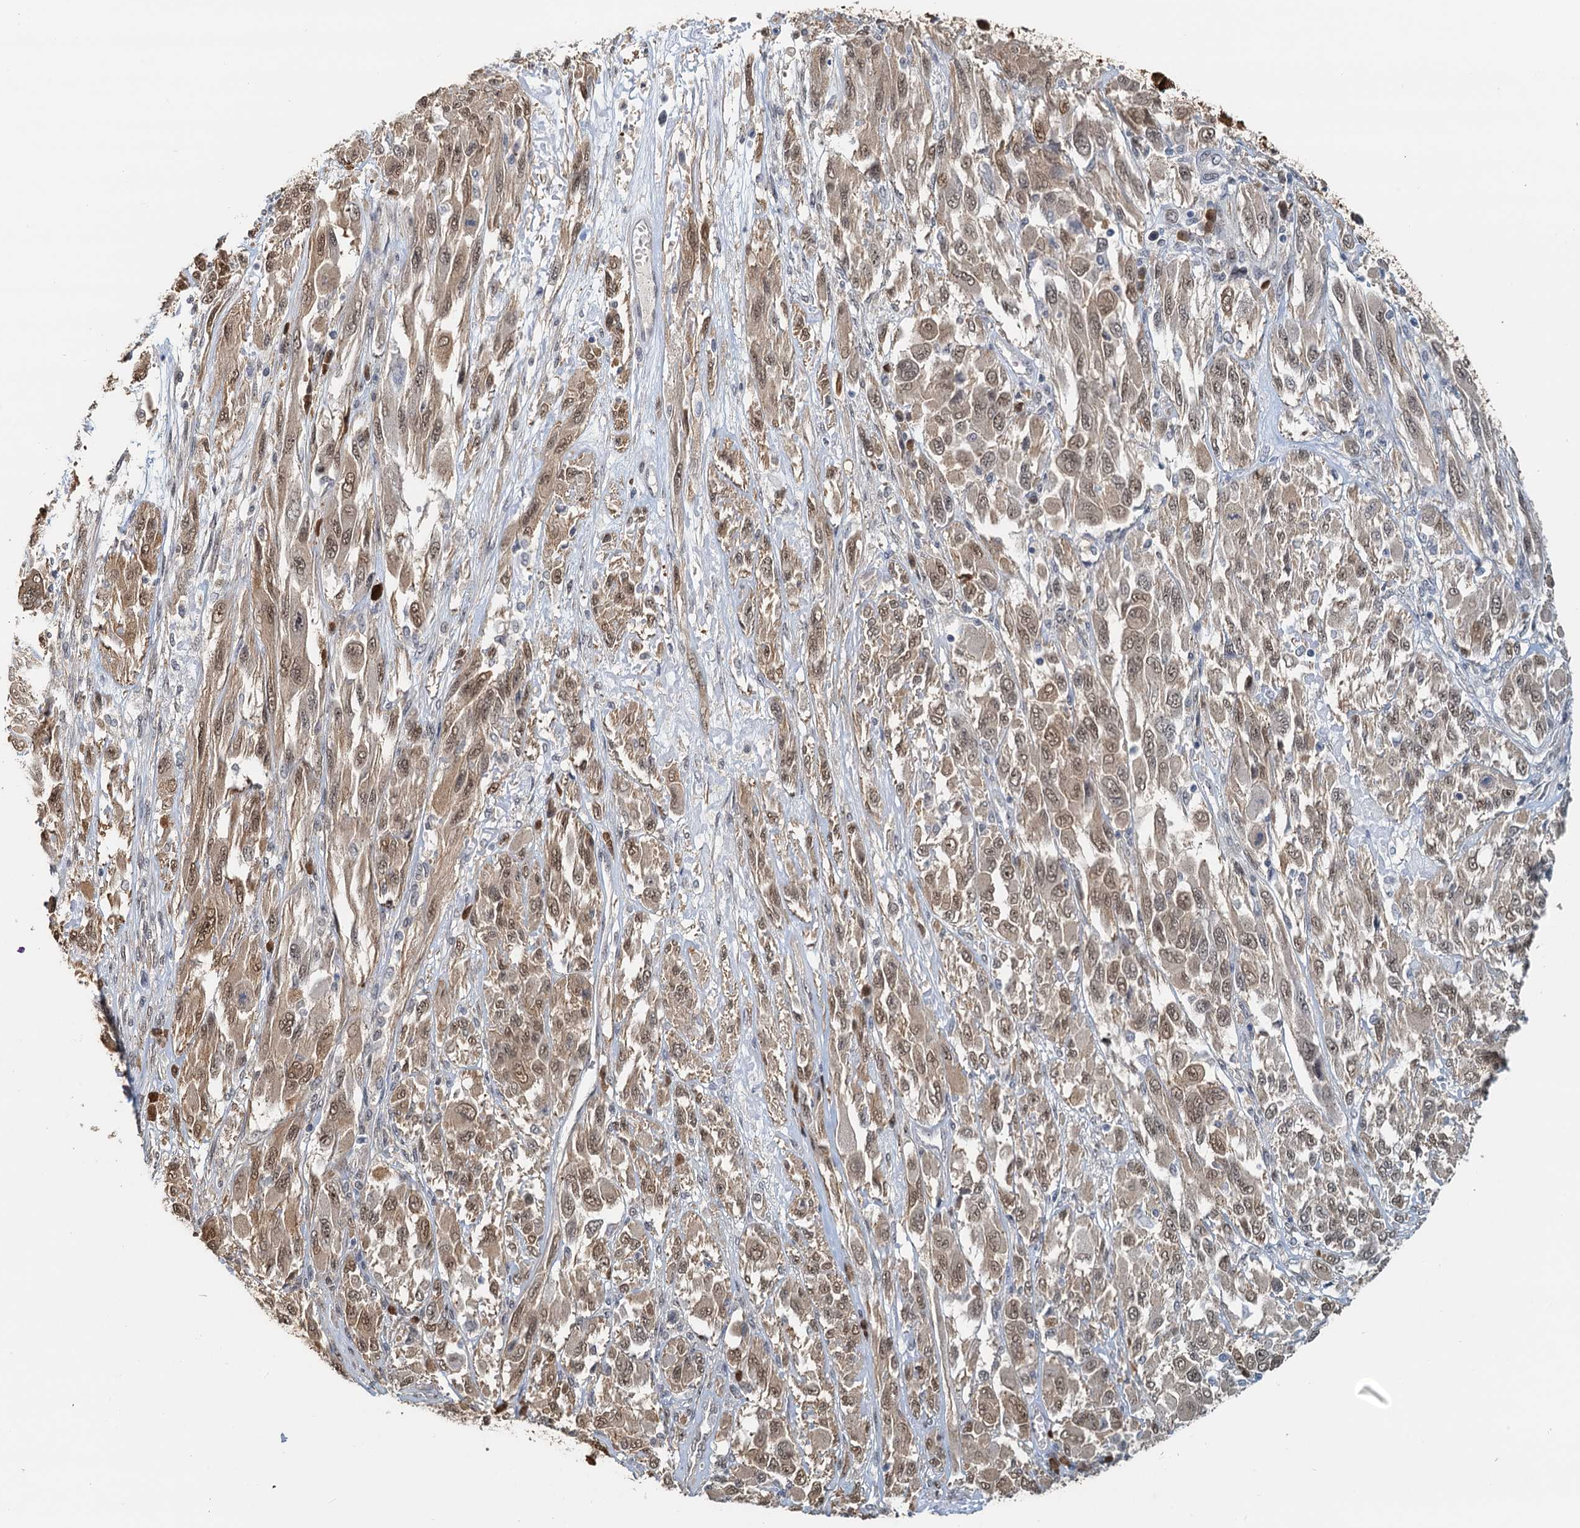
{"staining": {"intensity": "weak", "quantity": ">75%", "location": "cytoplasmic/membranous,nuclear"}, "tissue": "melanoma", "cell_type": "Tumor cells", "image_type": "cancer", "snomed": [{"axis": "morphology", "description": "Malignant melanoma, NOS"}, {"axis": "topography", "description": "Skin"}], "caption": "Weak cytoplasmic/membranous and nuclear protein positivity is identified in approximately >75% of tumor cells in melanoma.", "gene": "SPINDOC", "patient": {"sex": "female", "age": 91}}